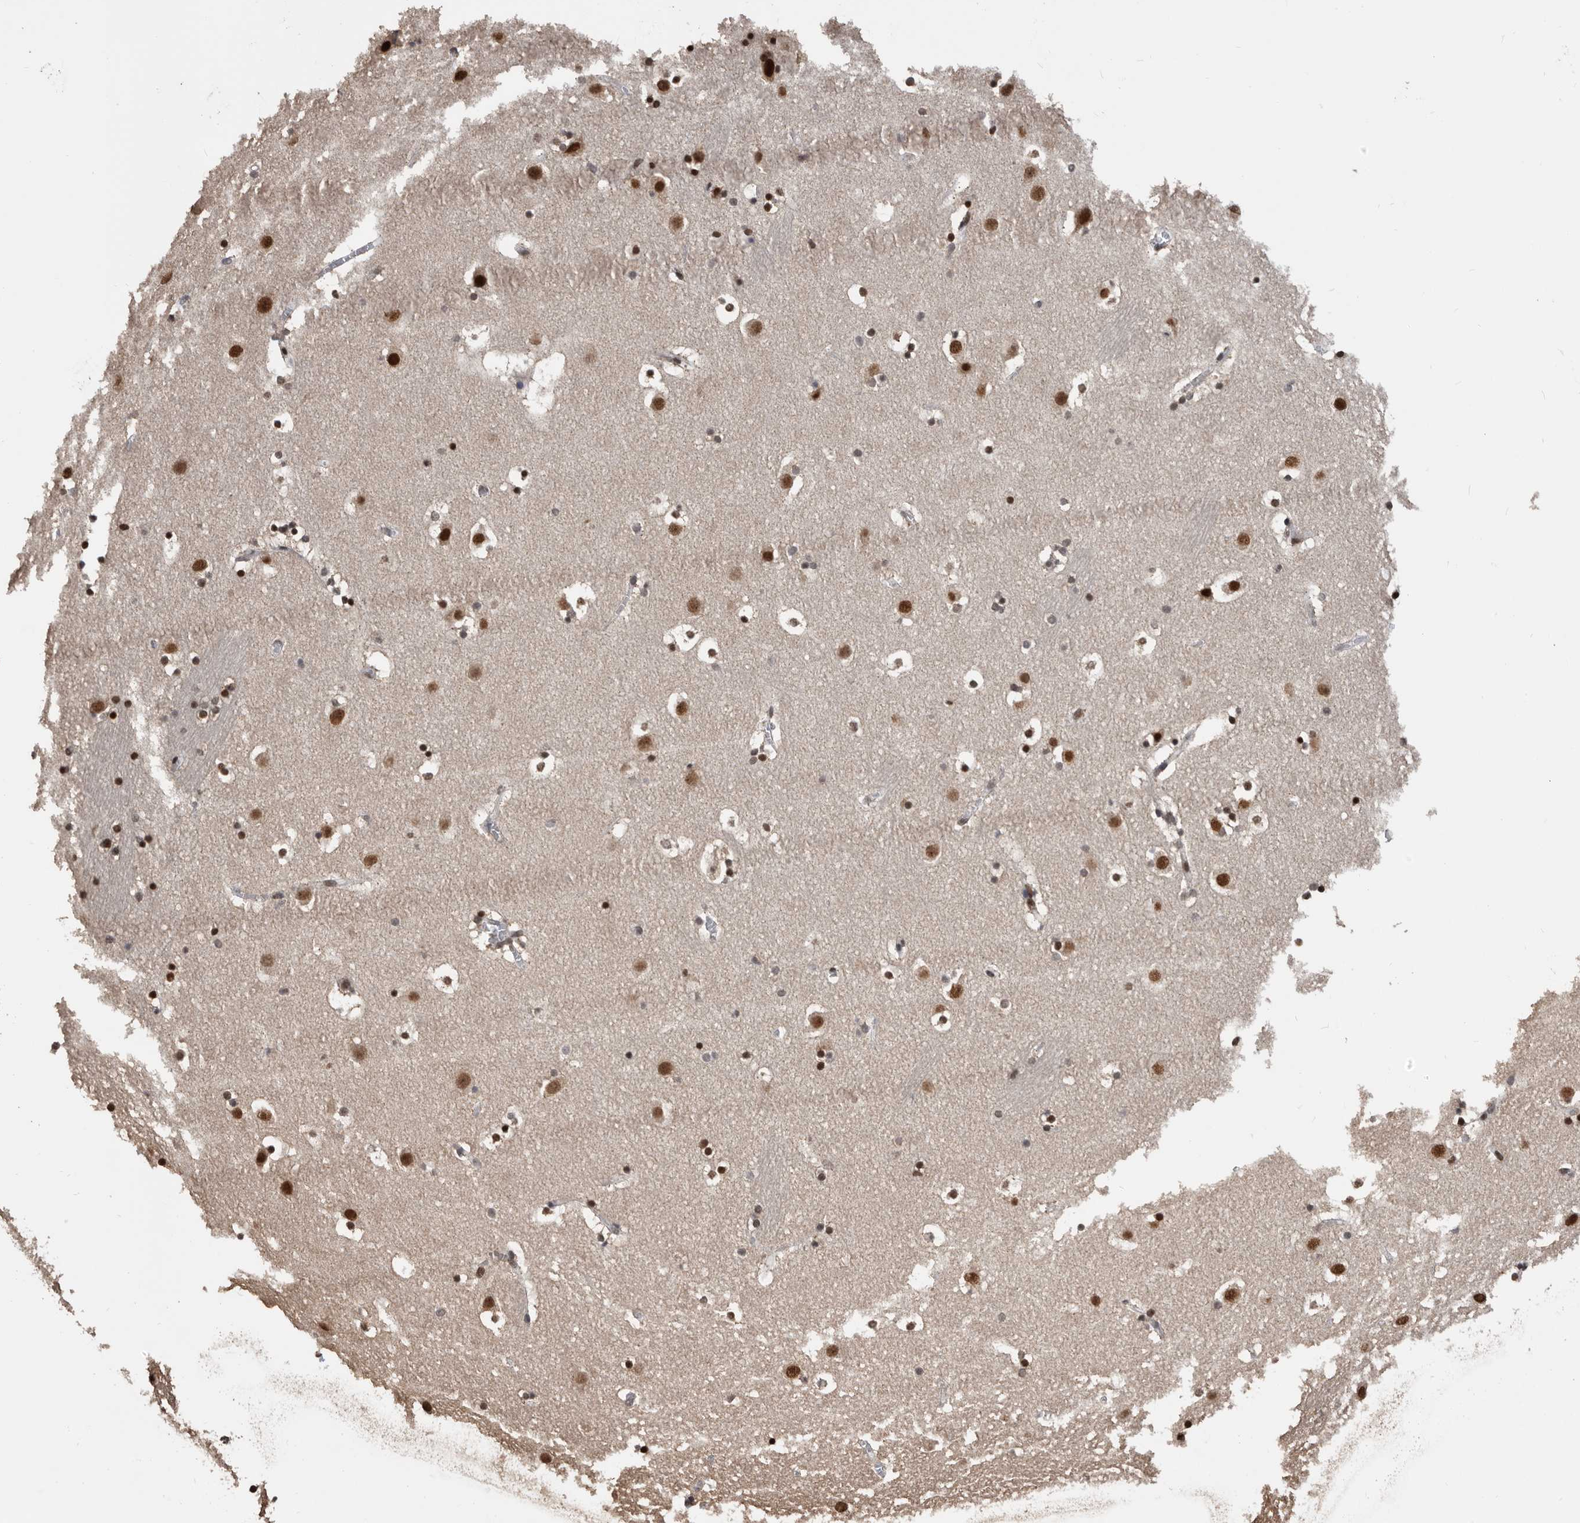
{"staining": {"intensity": "strong", "quantity": "25%-75%", "location": "nuclear"}, "tissue": "caudate", "cell_type": "Glial cells", "image_type": "normal", "snomed": [{"axis": "morphology", "description": "Normal tissue, NOS"}, {"axis": "topography", "description": "Lateral ventricle wall"}], "caption": "Protein staining exhibits strong nuclear expression in approximately 25%-75% of glial cells in unremarkable caudate. The staining is performed using DAB brown chromogen to label protein expression. The nuclei are counter-stained blue using hematoxylin.", "gene": "SNRNP48", "patient": {"sex": "male", "age": 45}}